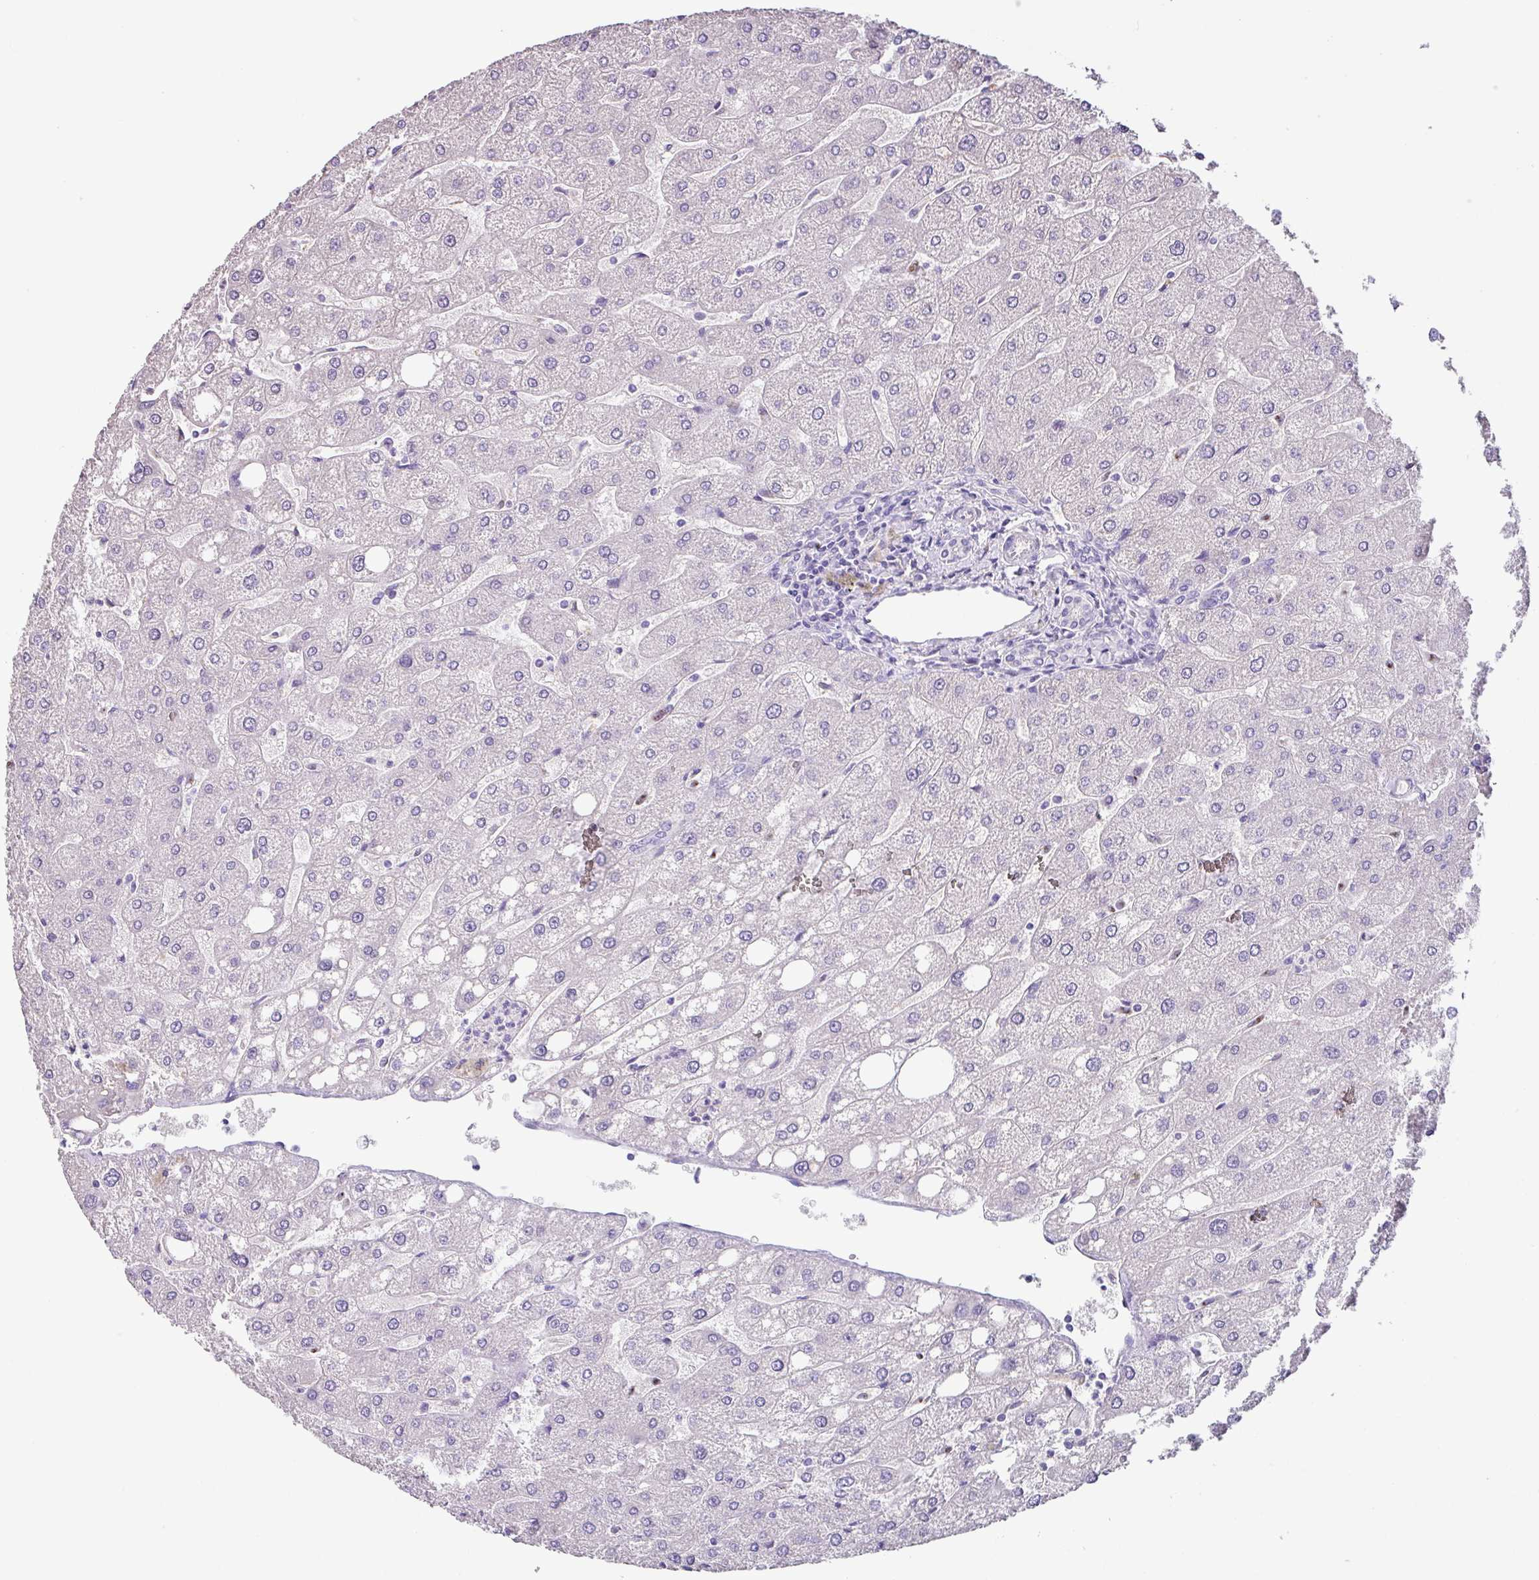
{"staining": {"intensity": "negative", "quantity": "none", "location": "none"}, "tissue": "liver", "cell_type": "Cholangiocytes", "image_type": "normal", "snomed": [{"axis": "morphology", "description": "Normal tissue, NOS"}, {"axis": "topography", "description": "Liver"}], "caption": "Protein analysis of benign liver demonstrates no significant positivity in cholangiocytes.", "gene": "ZG16", "patient": {"sex": "male", "age": 67}}